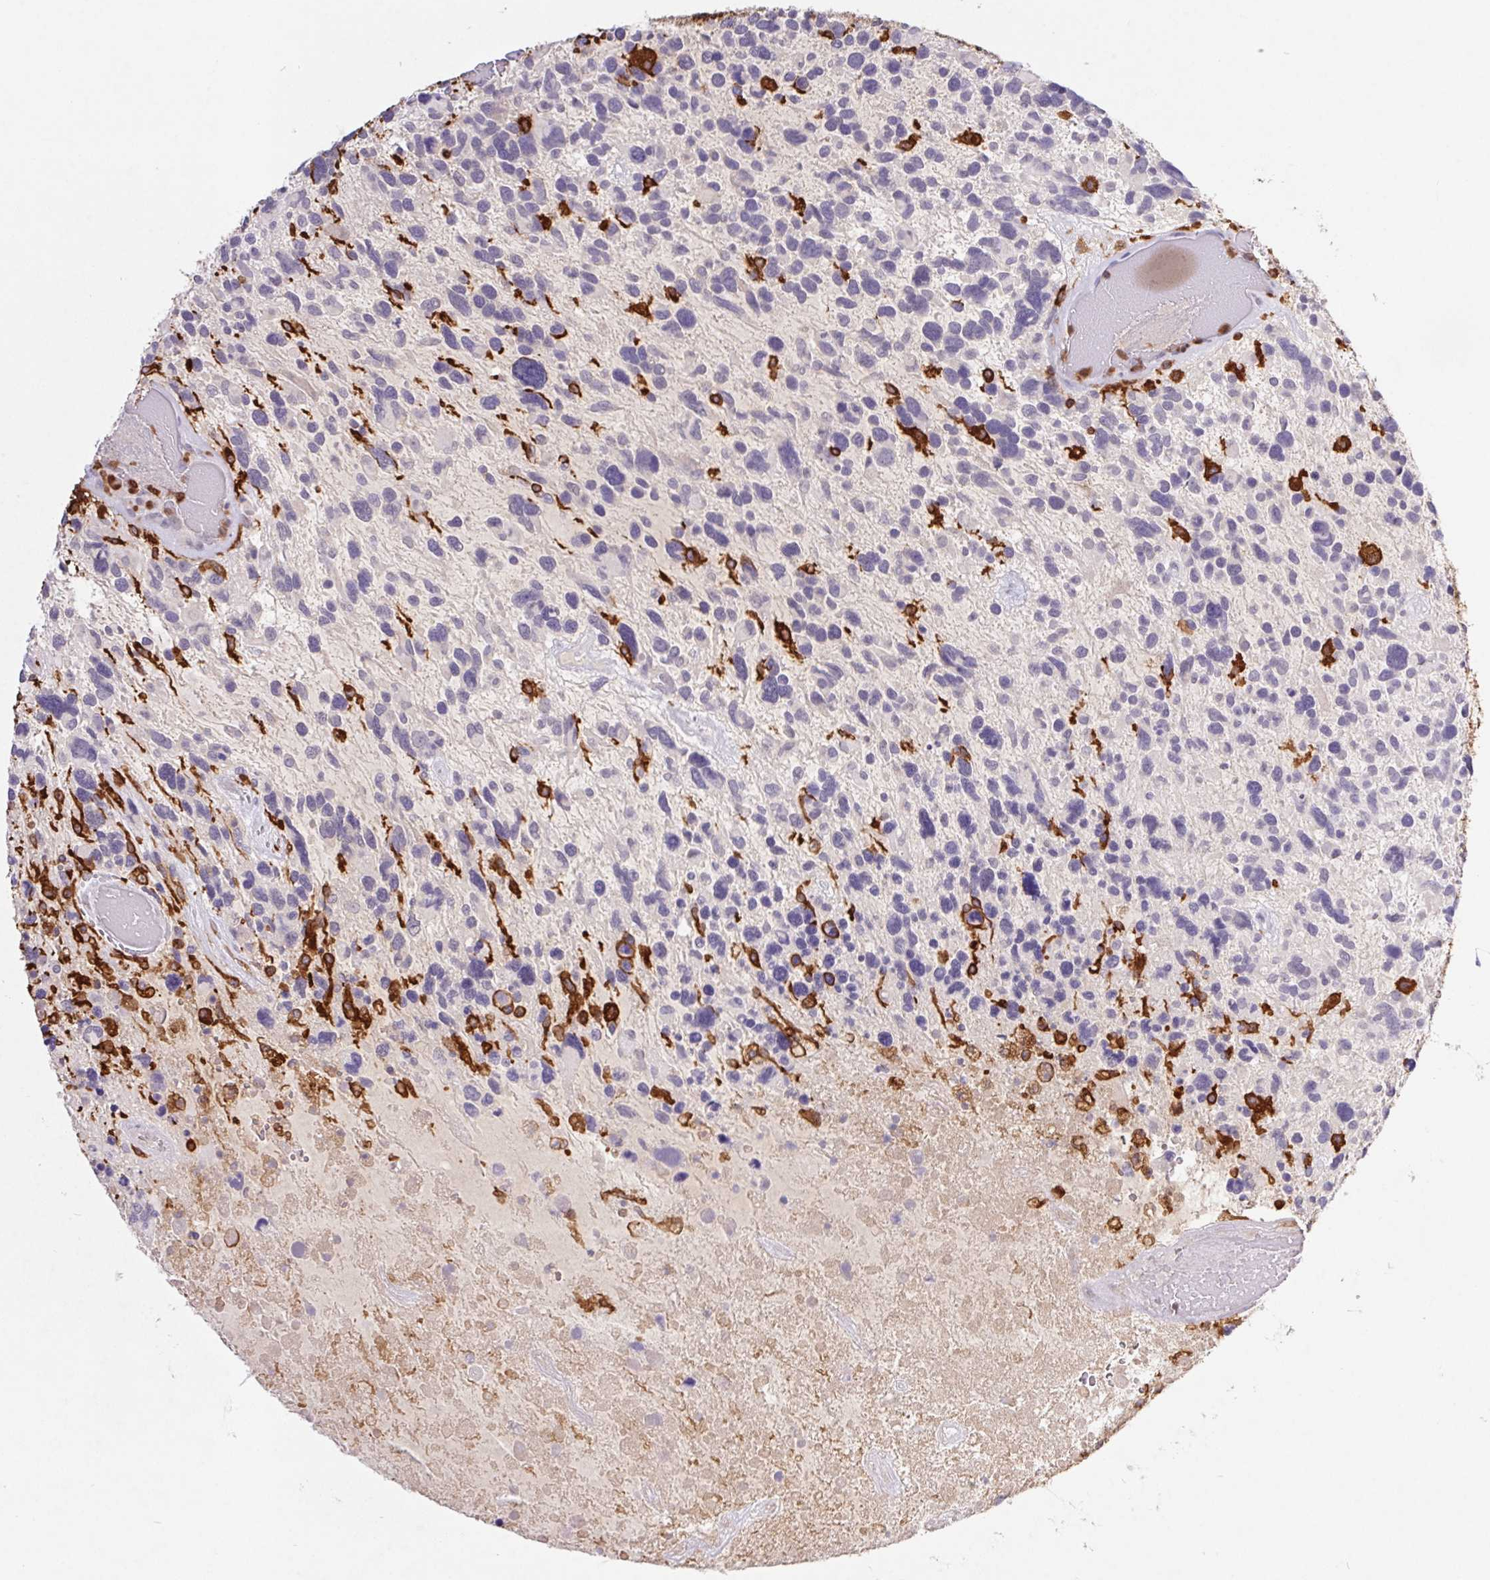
{"staining": {"intensity": "negative", "quantity": "none", "location": "none"}, "tissue": "glioma", "cell_type": "Tumor cells", "image_type": "cancer", "snomed": [{"axis": "morphology", "description": "Glioma, malignant, High grade"}, {"axis": "topography", "description": "Brain"}], "caption": "A high-resolution micrograph shows immunohistochemistry staining of glioma, which exhibits no significant staining in tumor cells. (DAB (3,3'-diaminobenzidine) immunohistochemistry (IHC) visualized using brightfield microscopy, high magnification).", "gene": "APBB1IP", "patient": {"sex": "male", "age": 49}}